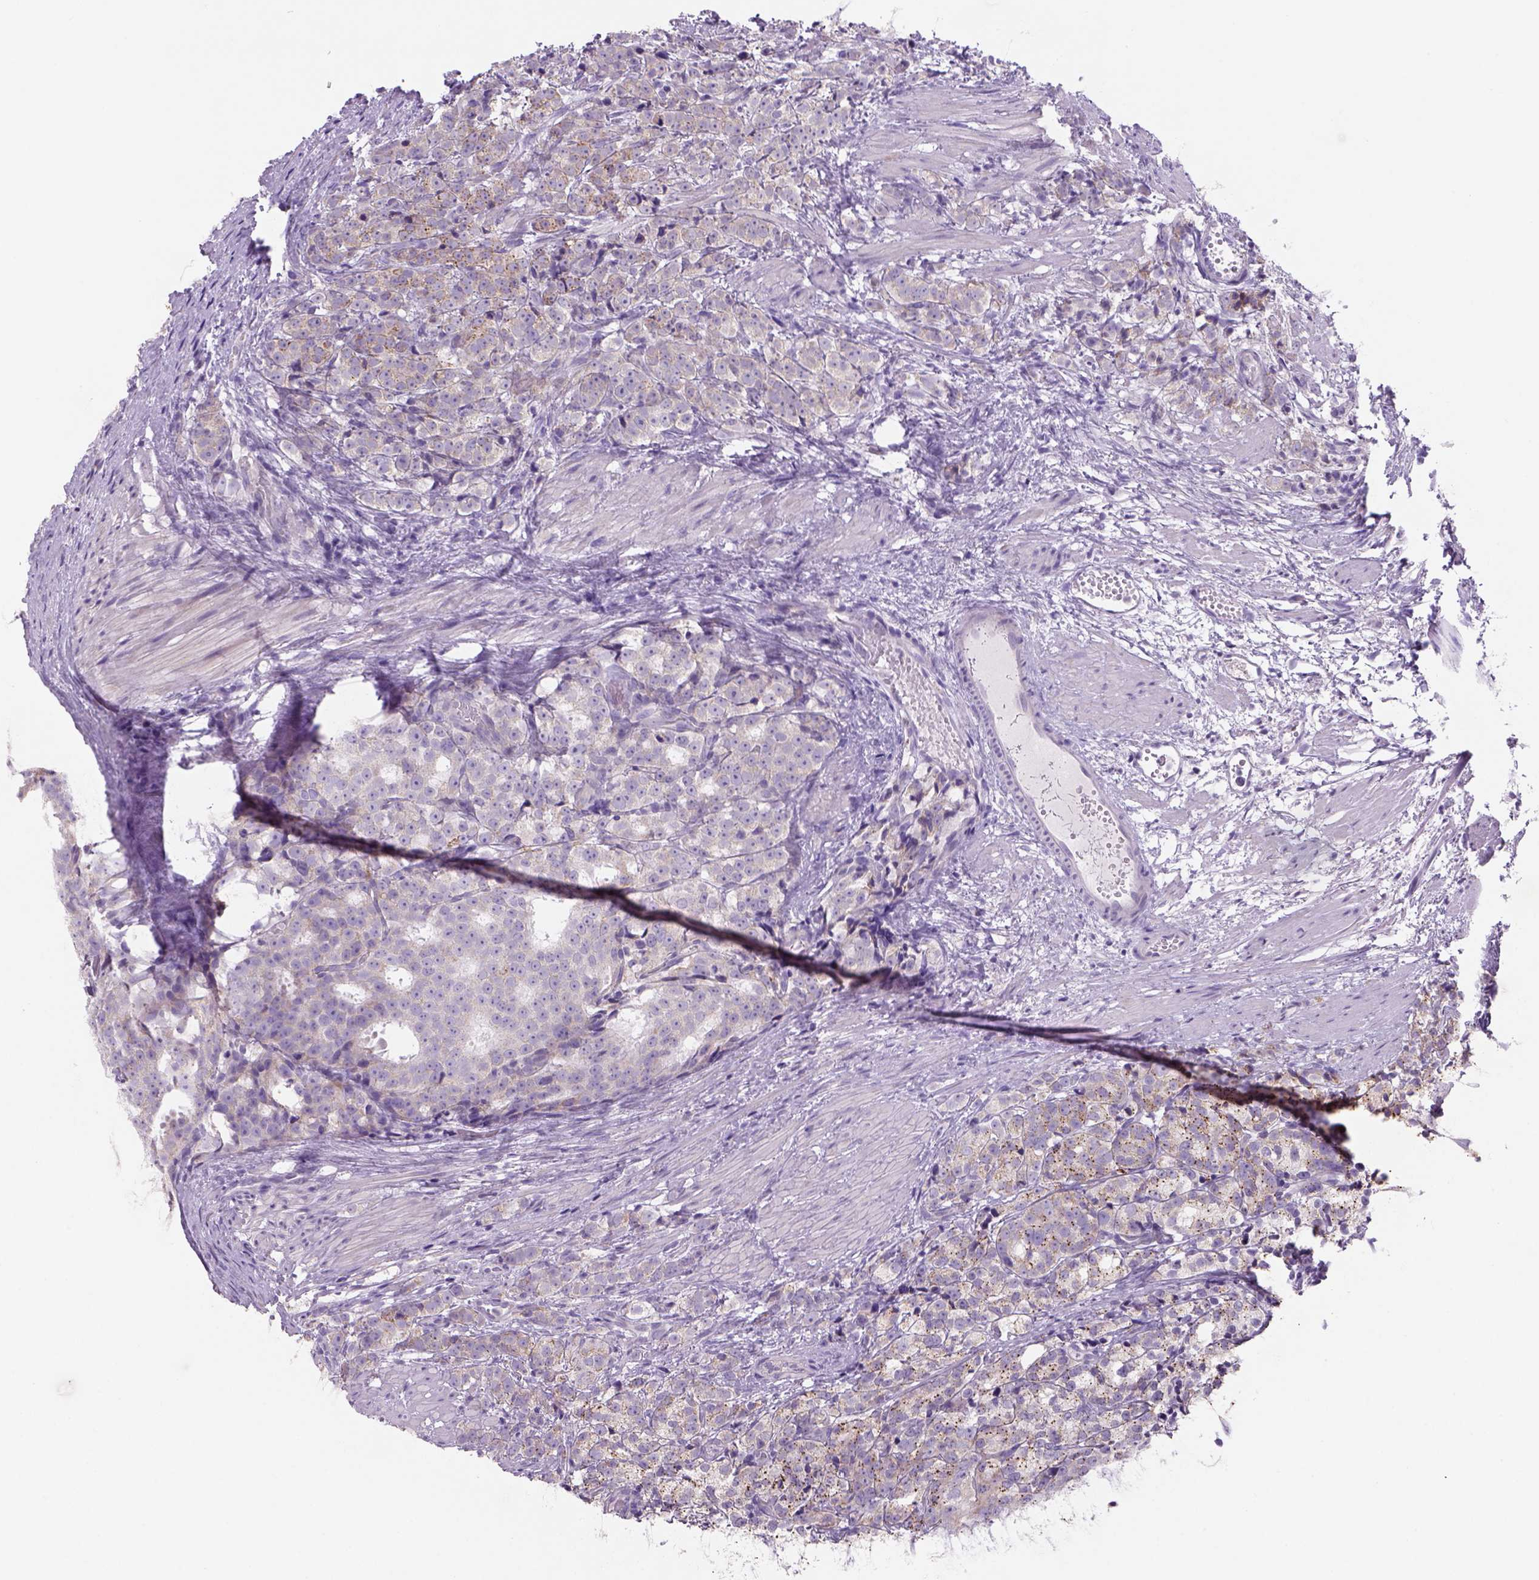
{"staining": {"intensity": "negative", "quantity": "none", "location": "none"}, "tissue": "prostate cancer", "cell_type": "Tumor cells", "image_type": "cancer", "snomed": [{"axis": "morphology", "description": "Adenocarcinoma, High grade"}, {"axis": "topography", "description": "Prostate"}], "caption": "The micrograph reveals no significant positivity in tumor cells of prostate cancer (high-grade adenocarcinoma).", "gene": "ADGRV1", "patient": {"sex": "male", "age": 53}}